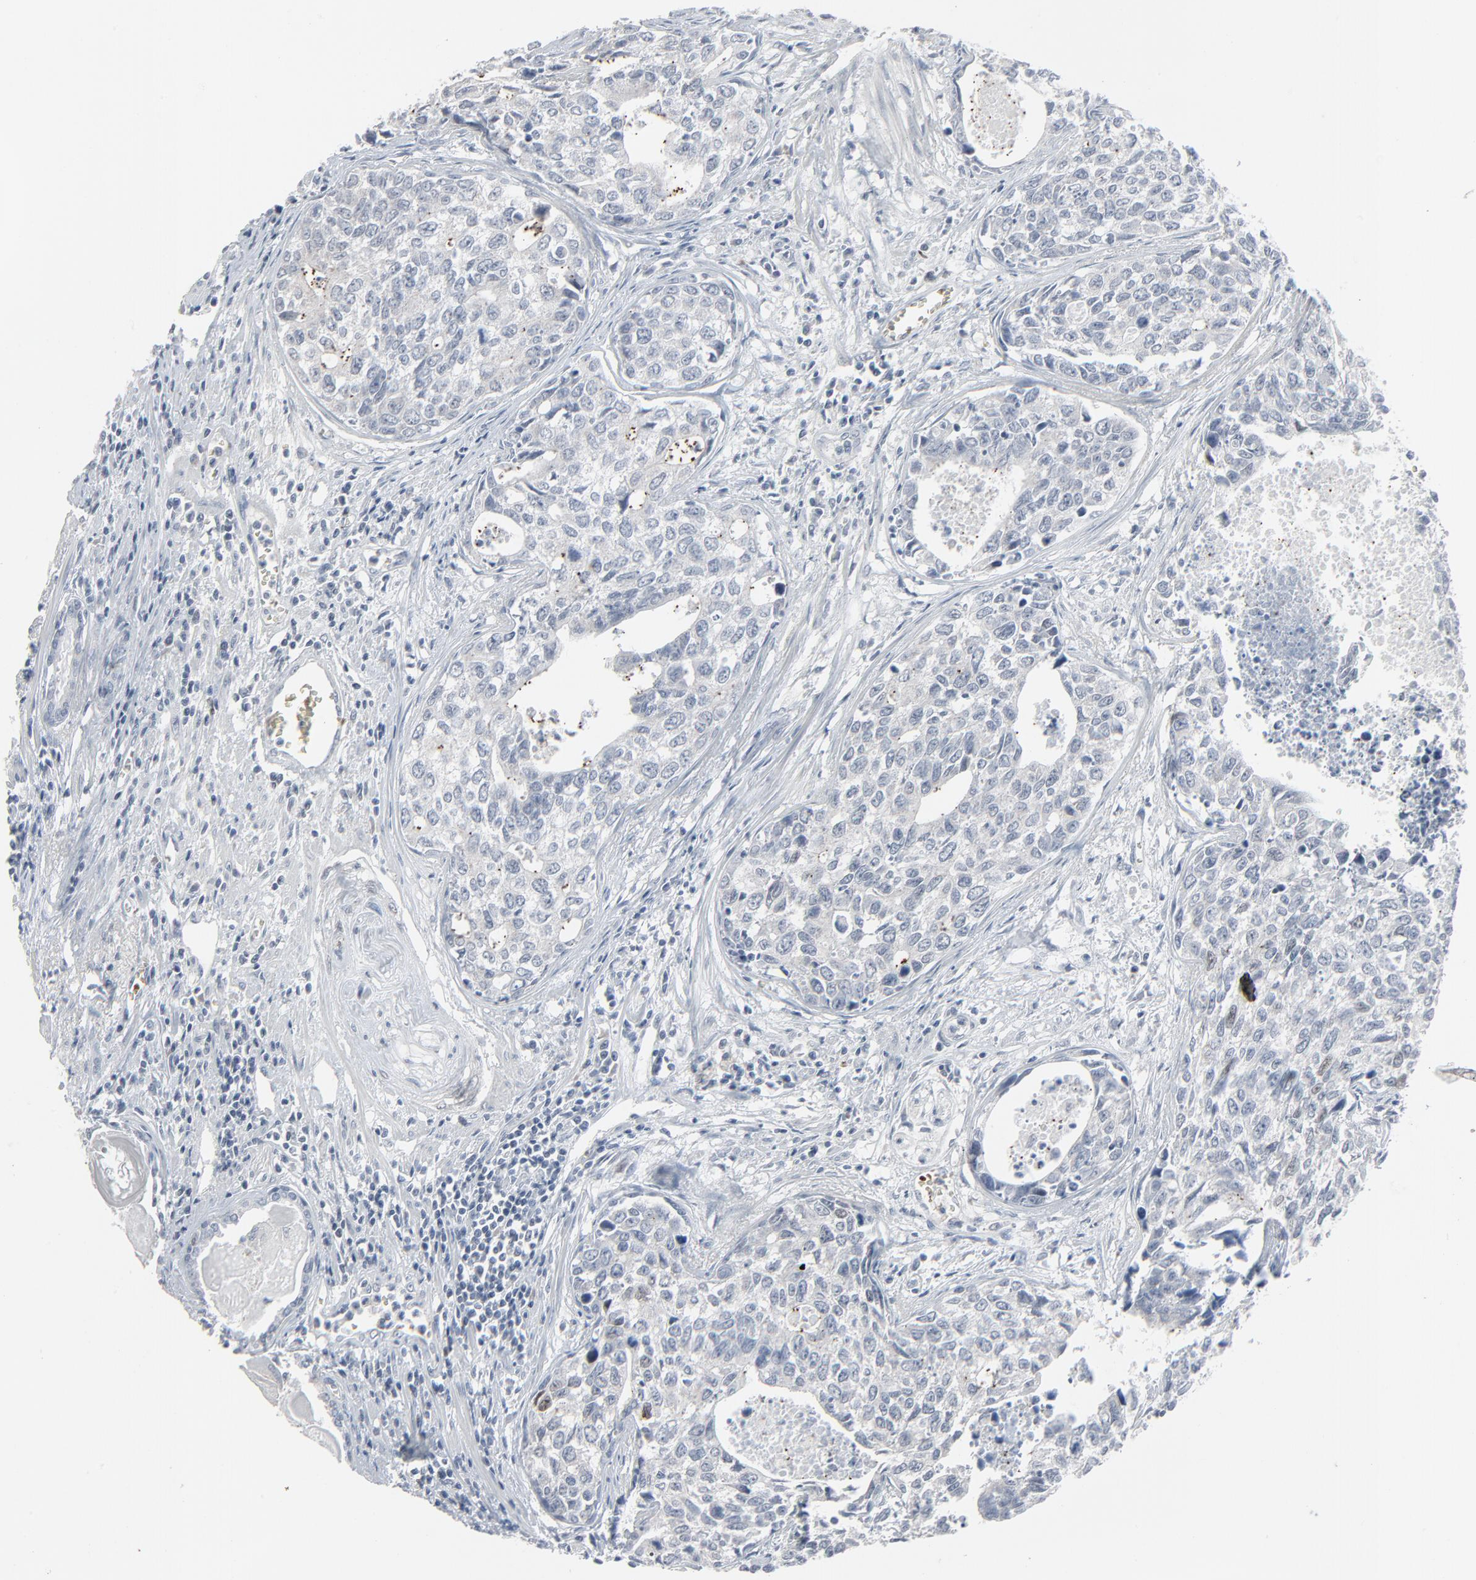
{"staining": {"intensity": "negative", "quantity": "none", "location": "none"}, "tissue": "urothelial cancer", "cell_type": "Tumor cells", "image_type": "cancer", "snomed": [{"axis": "morphology", "description": "Urothelial carcinoma, High grade"}, {"axis": "topography", "description": "Urinary bladder"}], "caption": "Immunohistochemistry (IHC) of urothelial cancer reveals no positivity in tumor cells.", "gene": "SAGE1", "patient": {"sex": "male", "age": 81}}